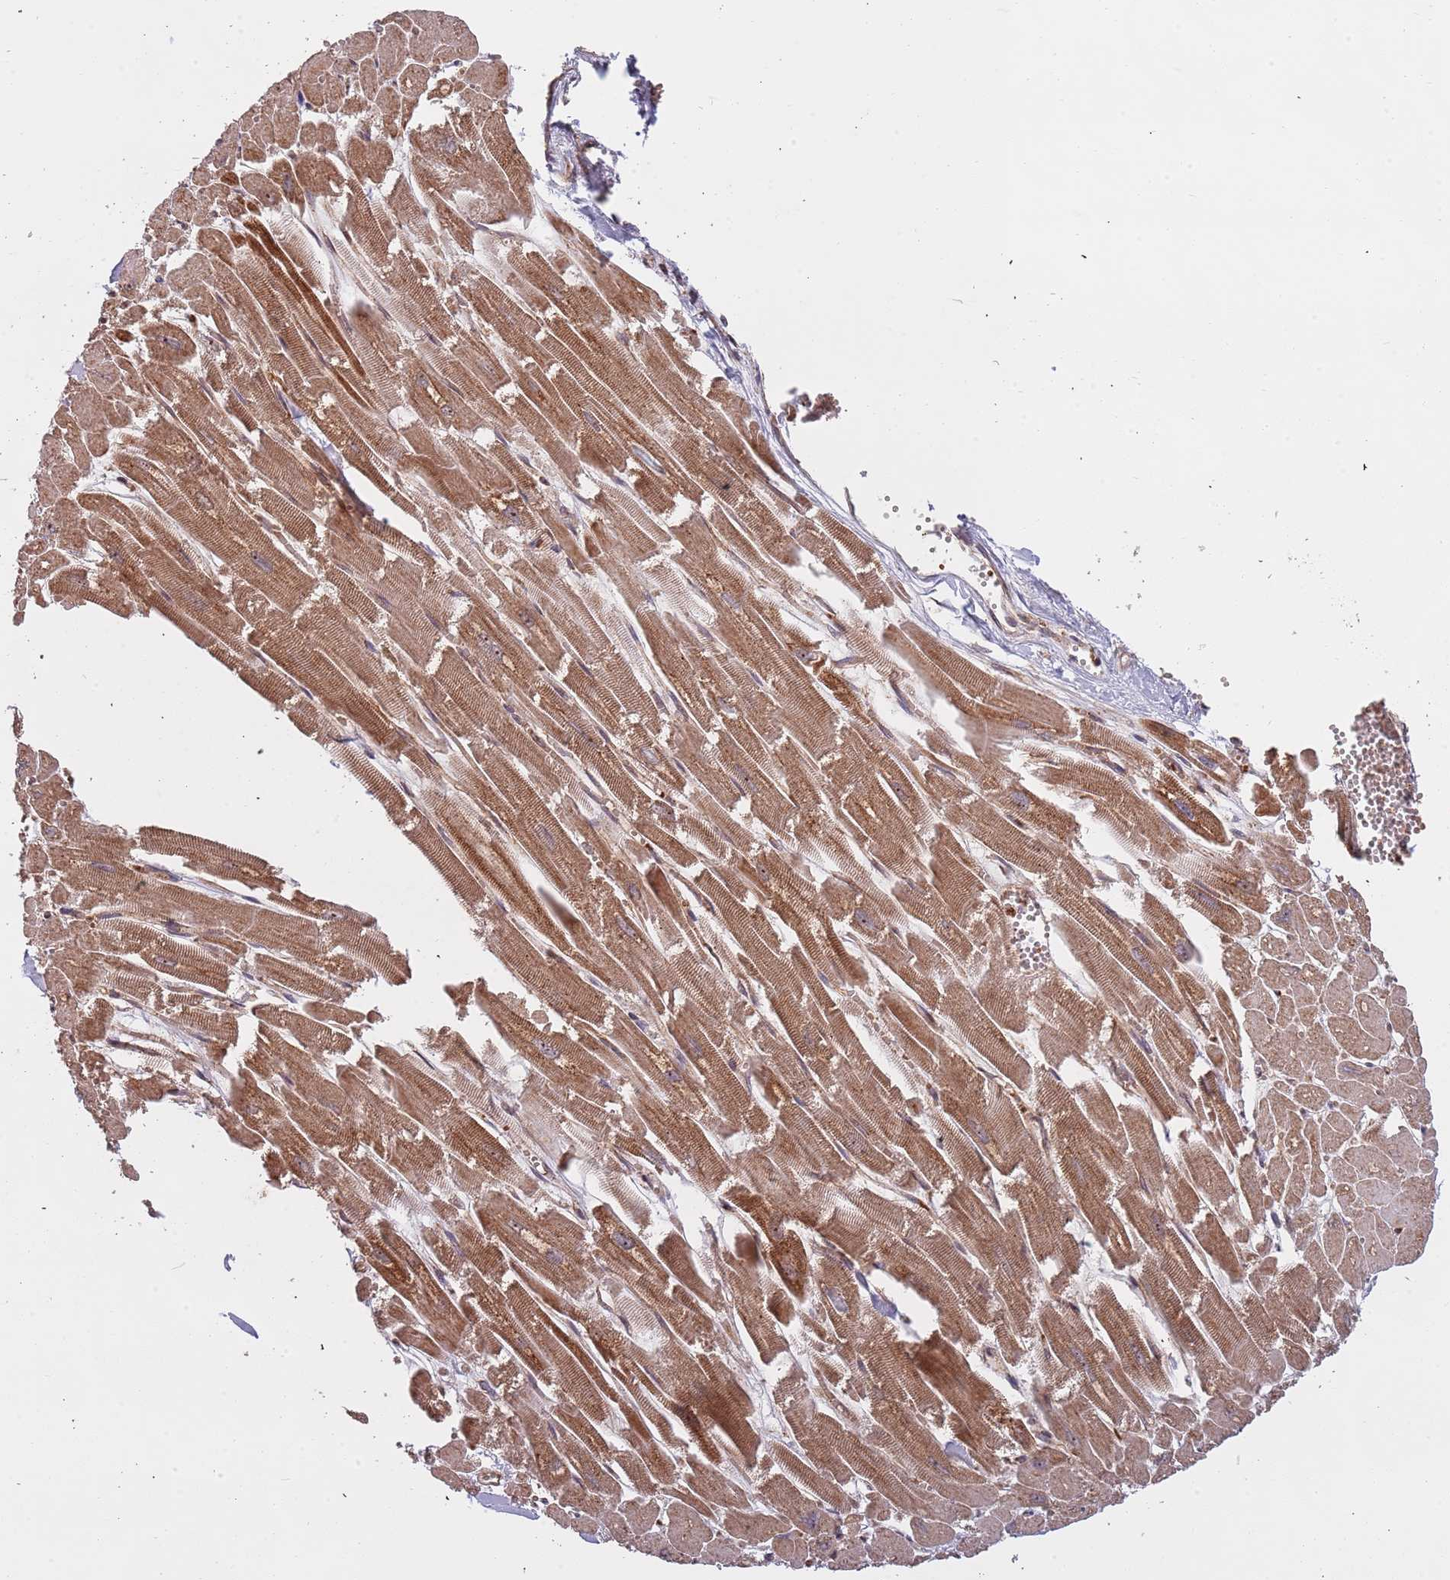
{"staining": {"intensity": "strong", "quantity": ">75%", "location": "cytoplasmic/membranous"}, "tissue": "heart muscle", "cell_type": "Cardiomyocytes", "image_type": "normal", "snomed": [{"axis": "morphology", "description": "Normal tissue, NOS"}, {"axis": "topography", "description": "Heart"}], "caption": "Immunohistochemistry of unremarkable human heart muscle reveals high levels of strong cytoplasmic/membranous positivity in approximately >75% of cardiomyocytes.", "gene": "DCHS1", "patient": {"sex": "male", "age": 54}}